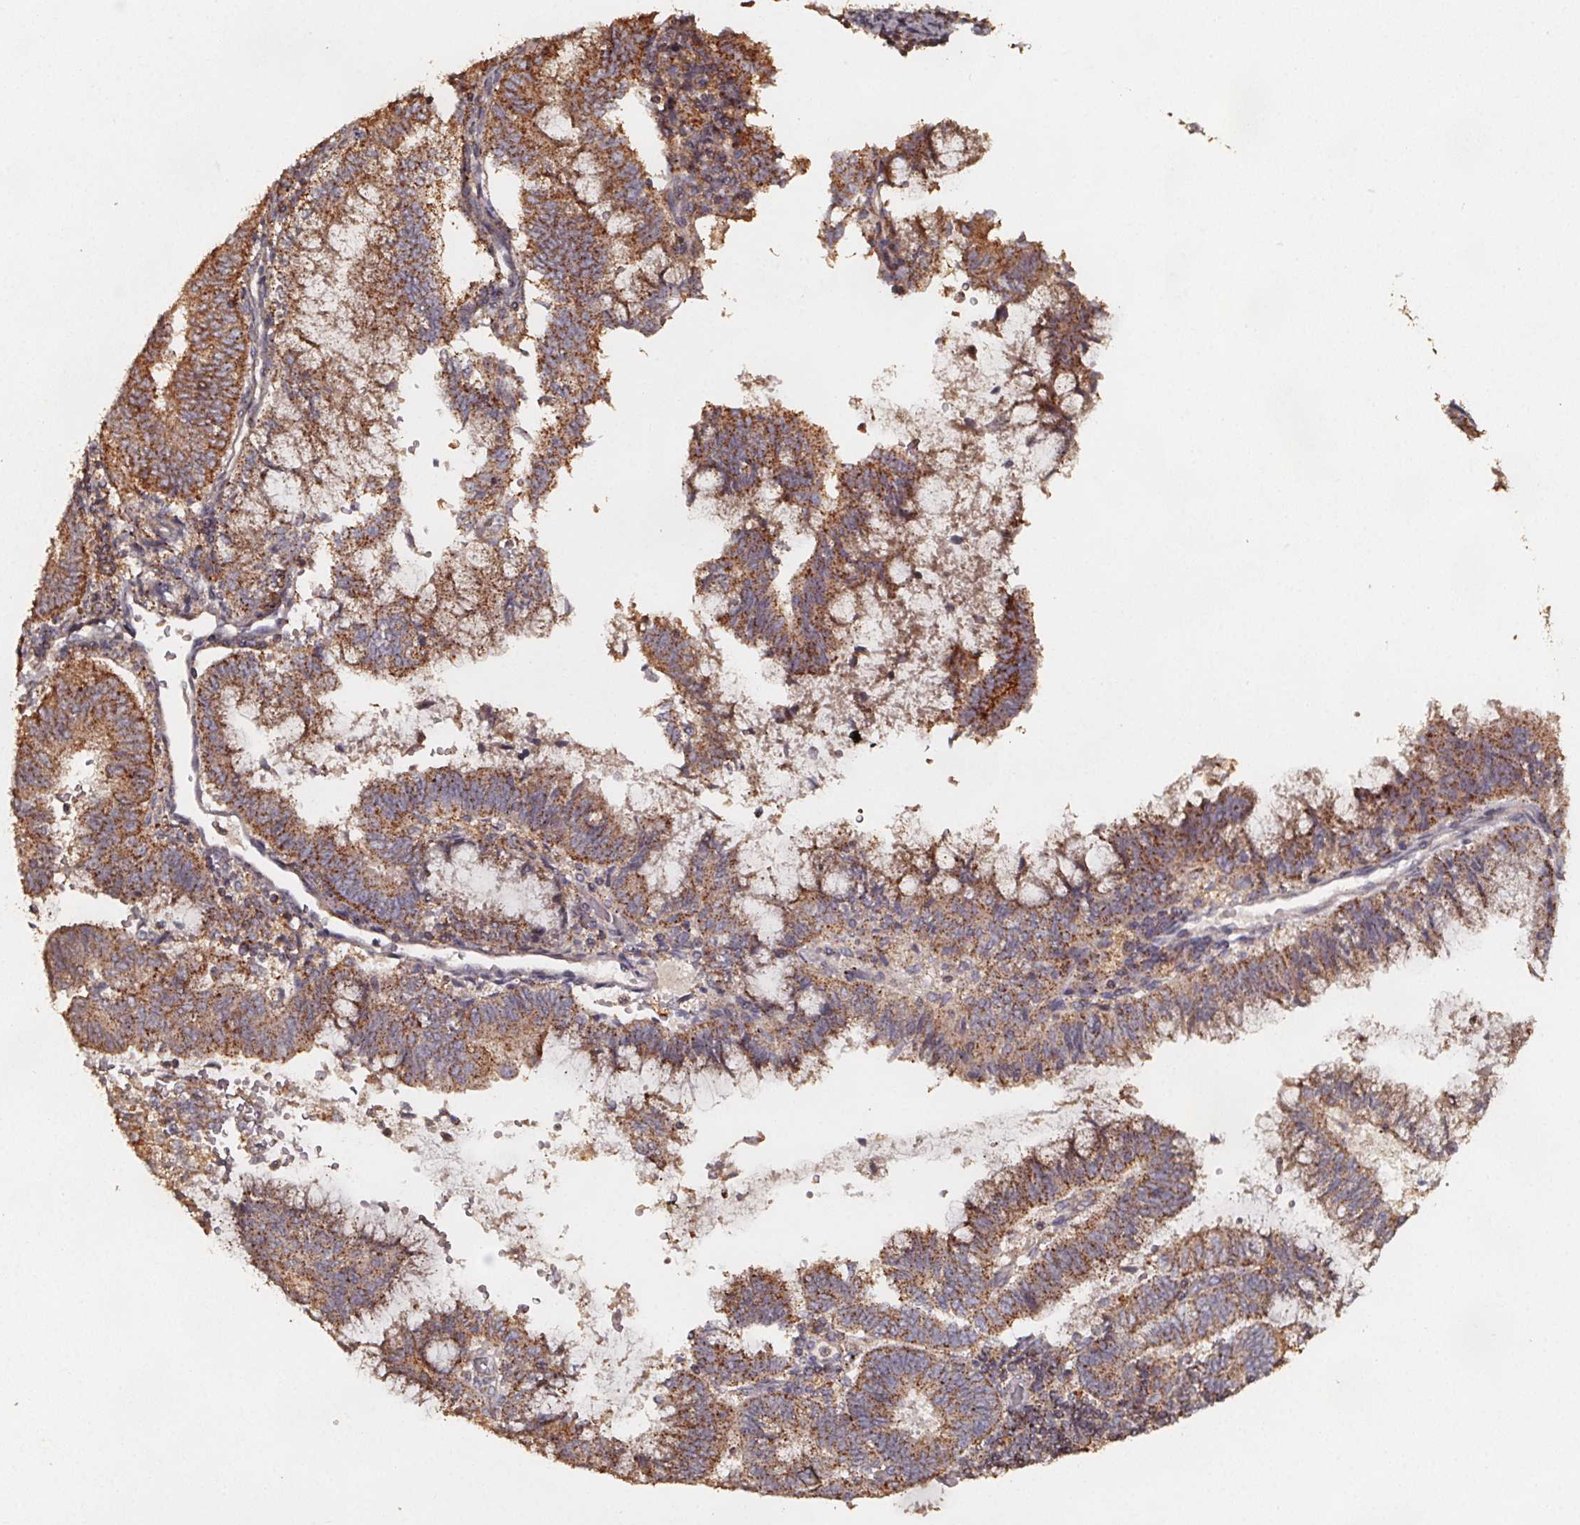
{"staining": {"intensity": "moderate", "quantity": ">75%", "location": "cytoplasmic/membranous"}, "tissue": "endometrial cancer", "cell_type": "Tumor cells", "image_type": "cancer", "snomed": [{"axis": "morphology", "description": "Adenocarcinoma, NOS"}, {"axis": "topography", "description": "Endometrium"}], "caption": "This is an image of immunohistochemistry (IHC) staining of endometrial adenocarcinoma, which shows moderate positivity in the cytoplasmic/membranous of tumor cells.", "gene": "ZNF879", "patient": {"sex": "female", "age": 65}}